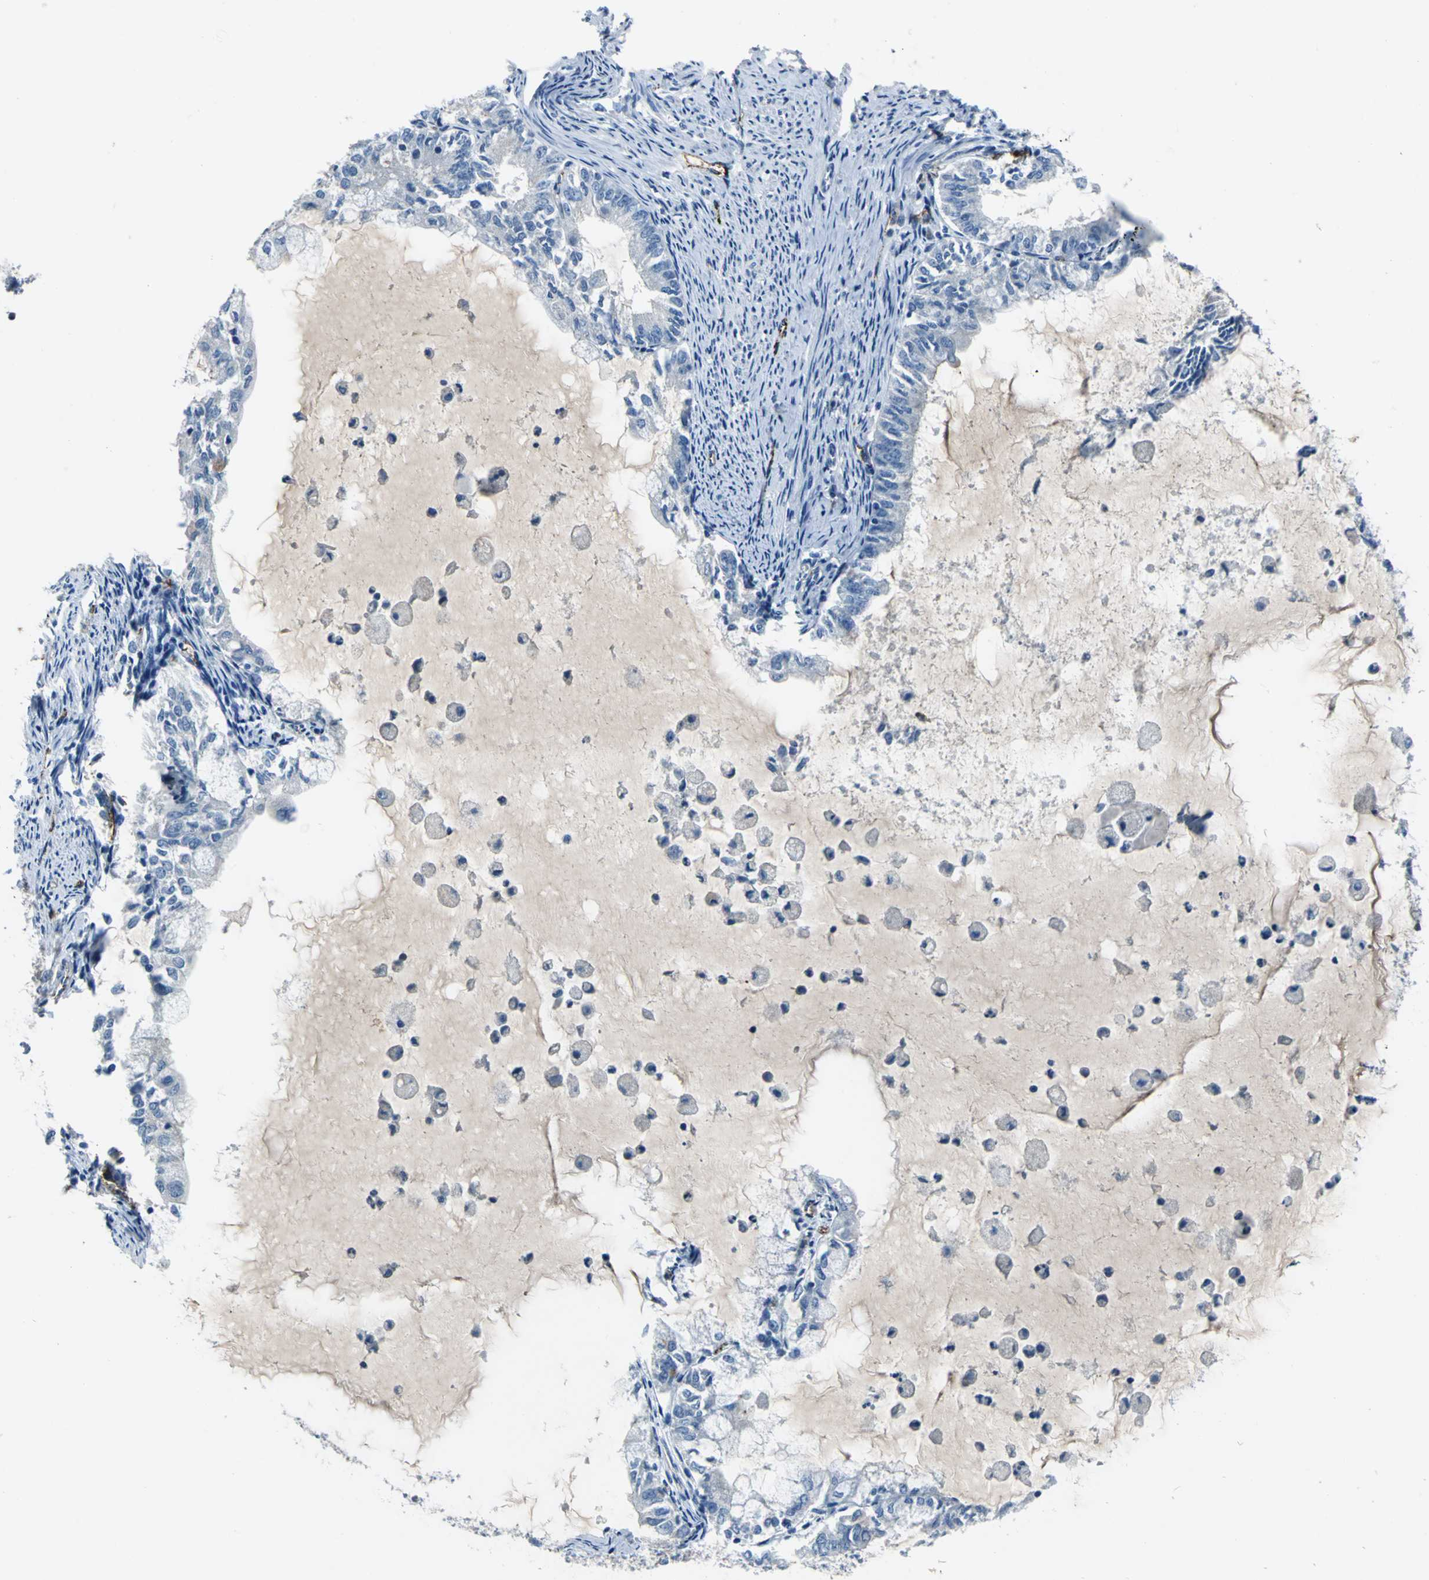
{"staining": {"intensity": "negative", "quantity": "none", "location": "none"}, "tissue": "endometrial cancer", "cell_type": "Tumor cells", "image_type": "cancer", "snomed": [{"axis": "morphology", "description": "Adenocarcinoma, NOS"}, {"axis": "topography", "description": "Endometrium"}], "caption": "An immunohistochemistry image of endometrial cancer (adenocarcinoma) is shown. There is no staining in tumor cells of endometrial cancer (adenocarcinoma).", "gene": "SELP", "patient": {"sex": "female", "age": 86}}